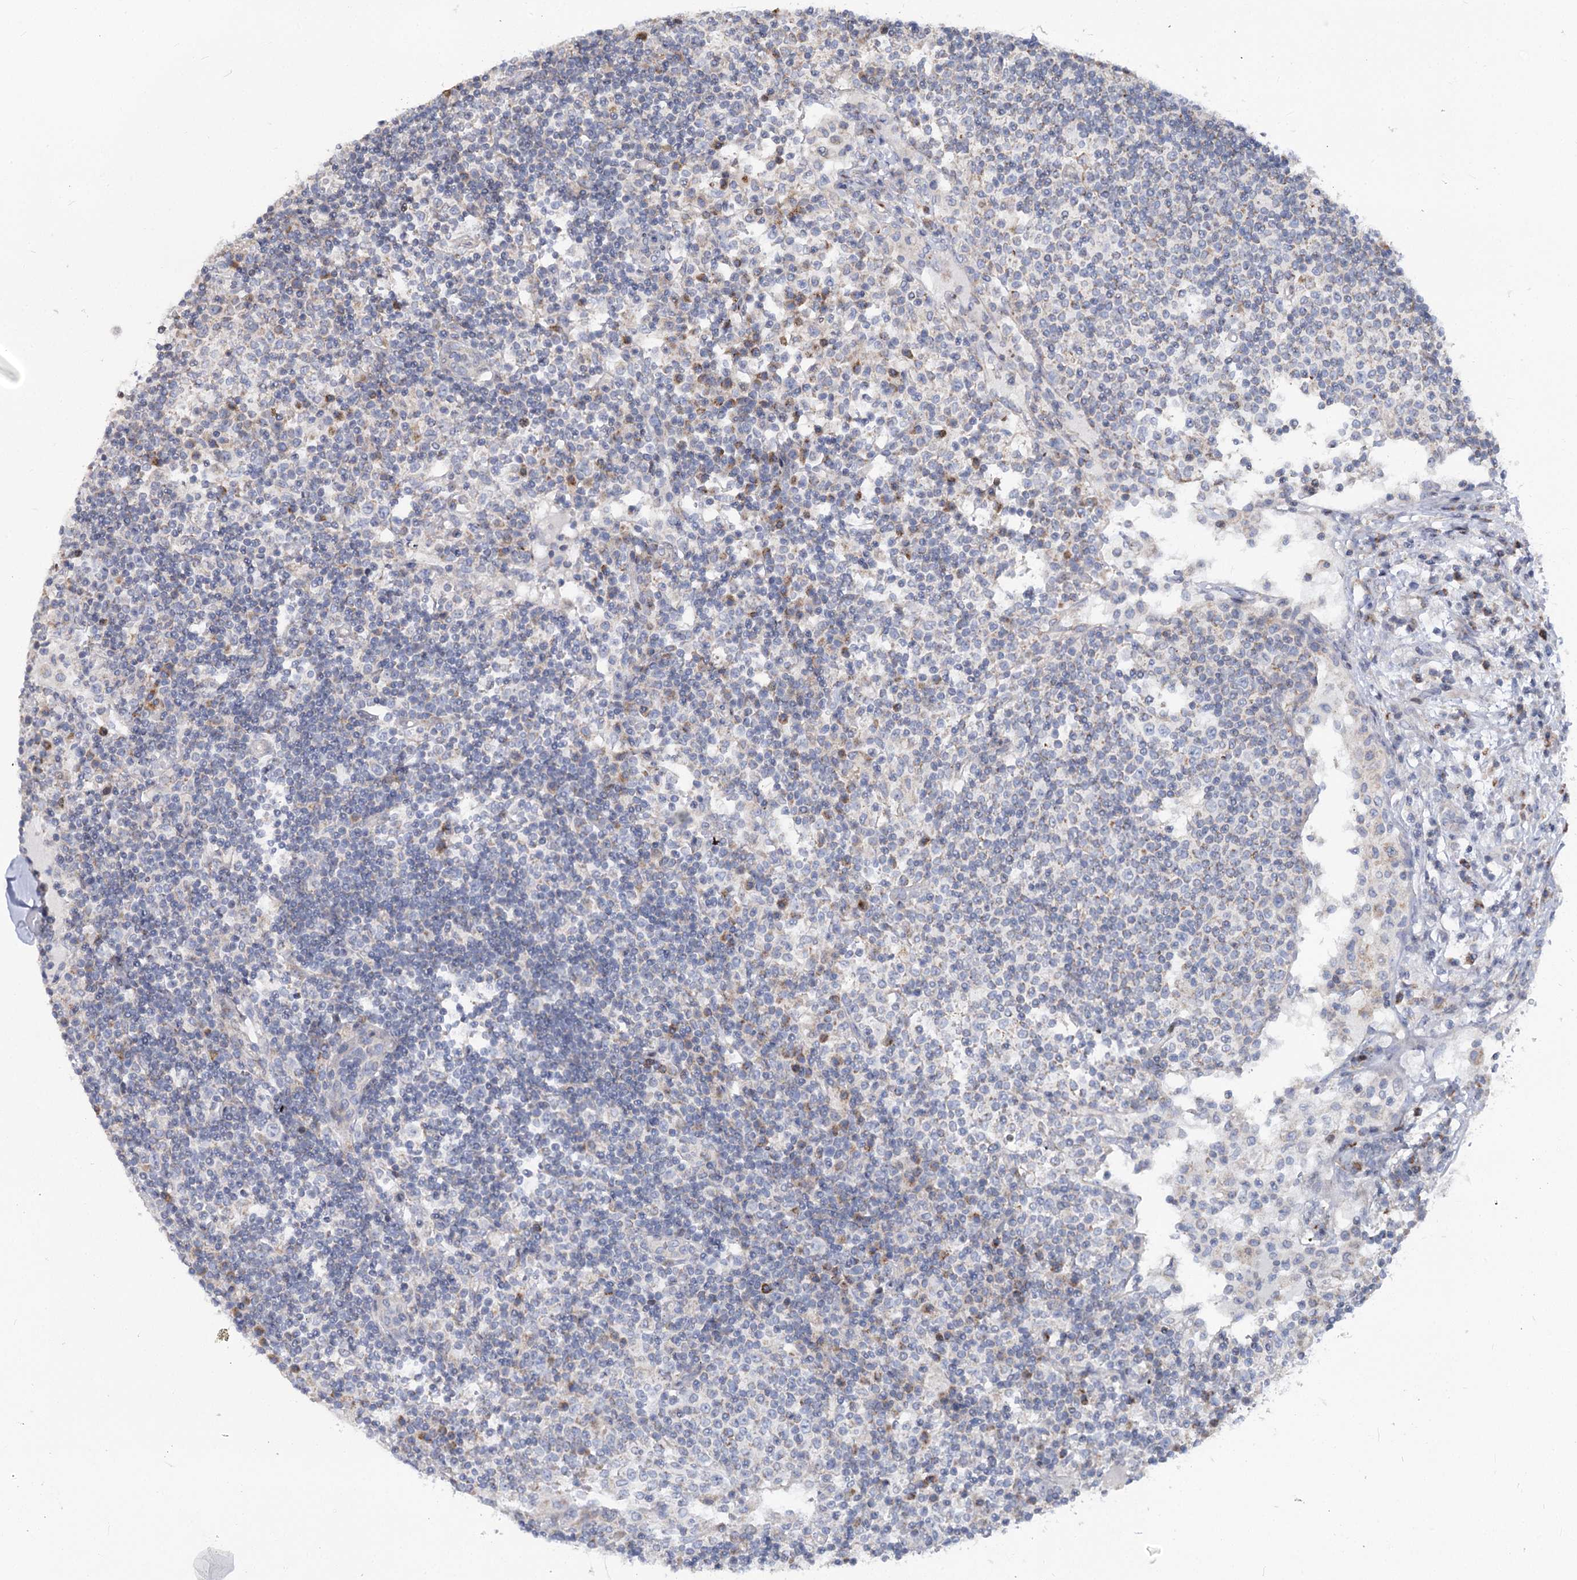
{"staining": {"intensity": "moderate", "quantity": "<25%", "location": "nuclear"}, "tissue": "lymph node", "cell_type": "Germinal center cells", "image_type": "normal", "snomed": [{"axis": "morphology", "description": "Normal tissue, NOS"}, {"axis": "topography", "description": "Lymph node"}], "caption": "Protein staining demonstrates moderate nuclear expression in about <25% of germinal center cells in unremarkable lymph node. The staining was performed using DAB (3,3'-diaminobenzidine), with brown indicating positive protein expression. Nuclei are stained blue with hematoxylin.", "gene": "PTGR1", "patient": {"sex": "female", "age": 53}}